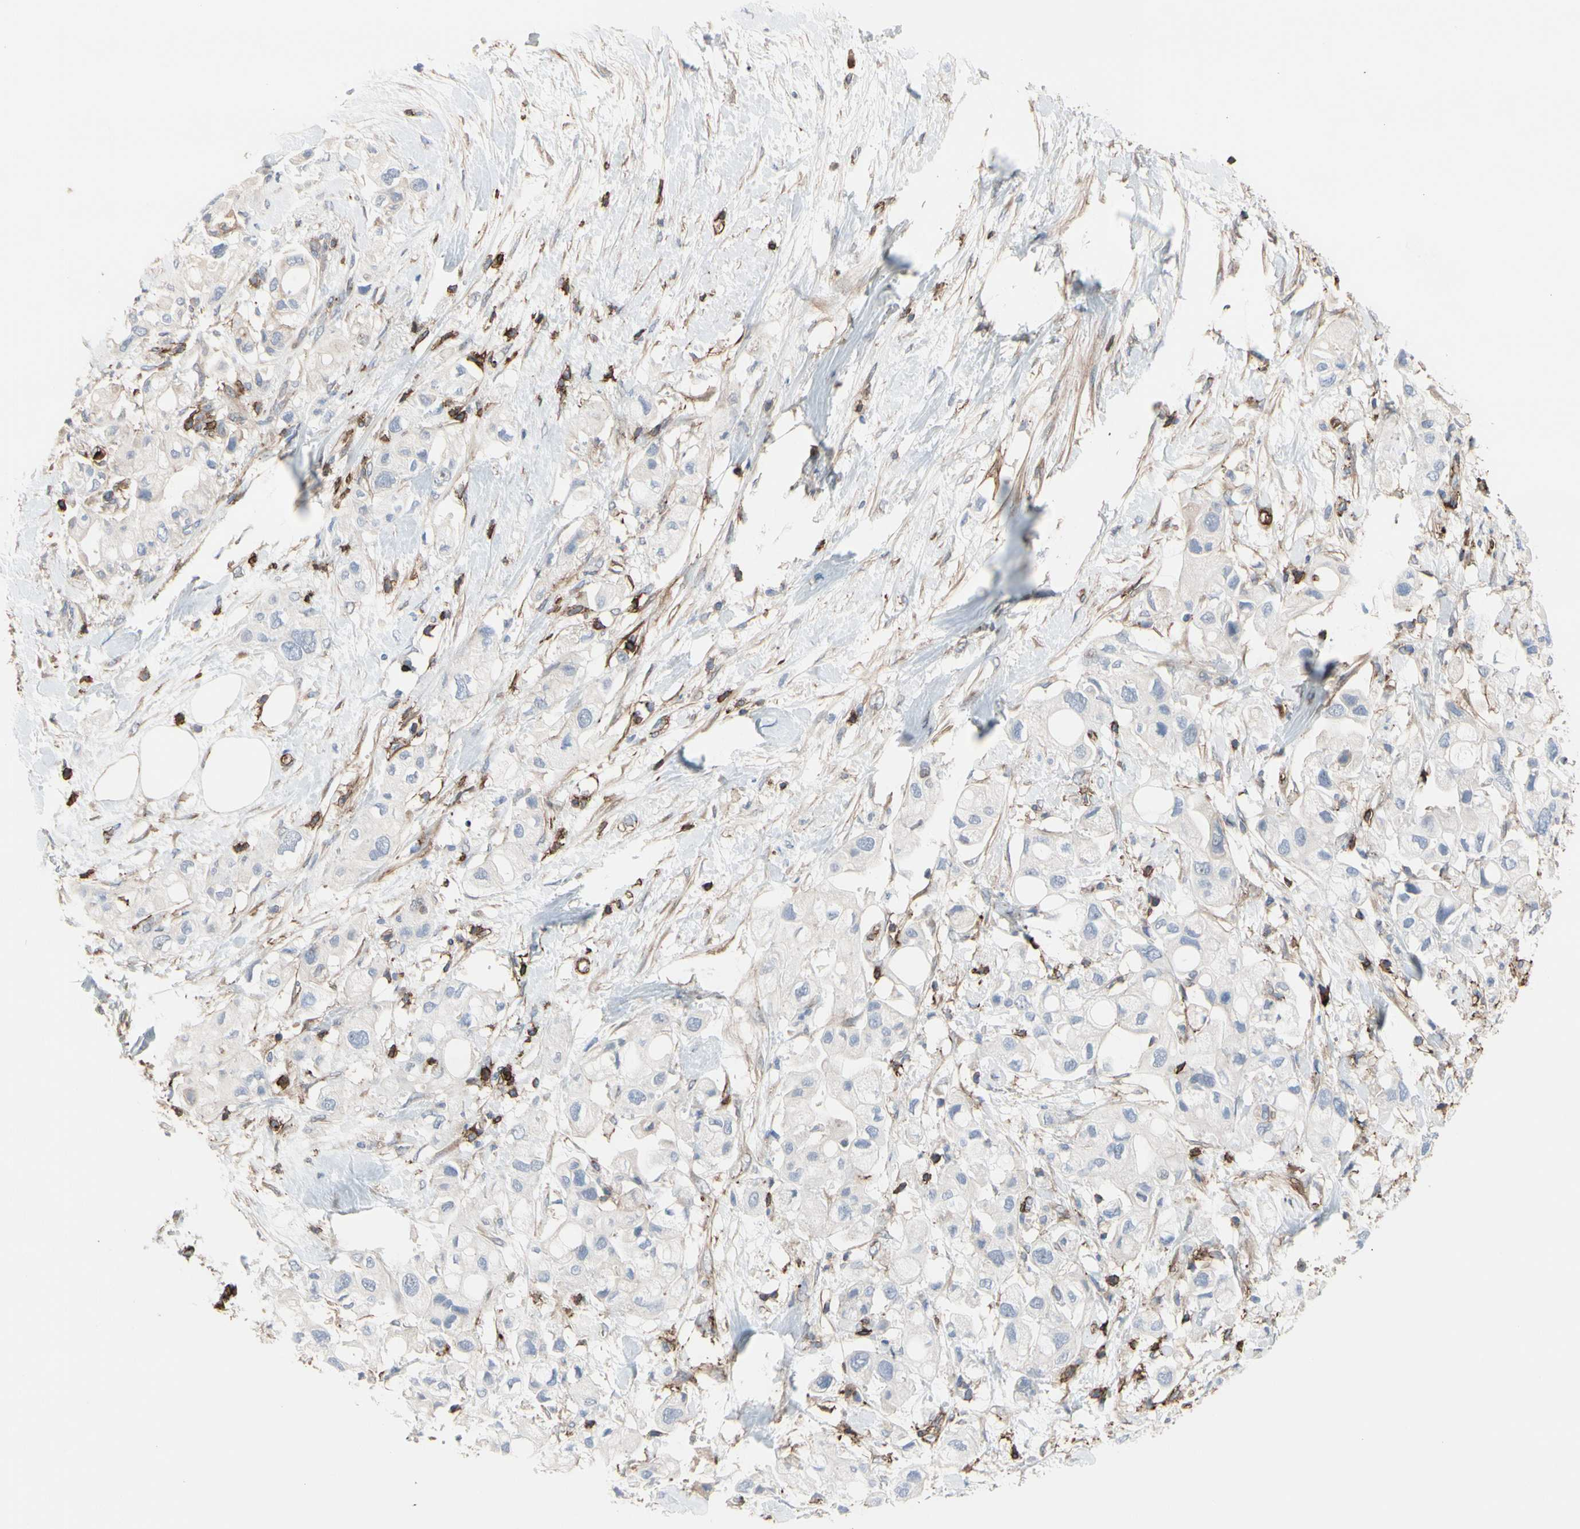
{"staining": {"intensity": "negative", "quantity": "none", "location": "none"}, "tissue": "pancreatic cancer", "cell_type": "Tumor cells", "image_type": "cancer", "snomed": [{"axis": "morphology", "description": "Adenocarcinoma, NOS"}, {"axis": "topography", "description": "Pancreas"}], "caption": "Immunohistochemistry (IHC) histopathology image of neoplastic tissue: pancreatic cancer stained with DAB (3,3'-diaminobenzidine) displays no significant protein positivity in tumor cells.", "gene": "ANXA6", "patient": {"sex": "female", "age": 56}}